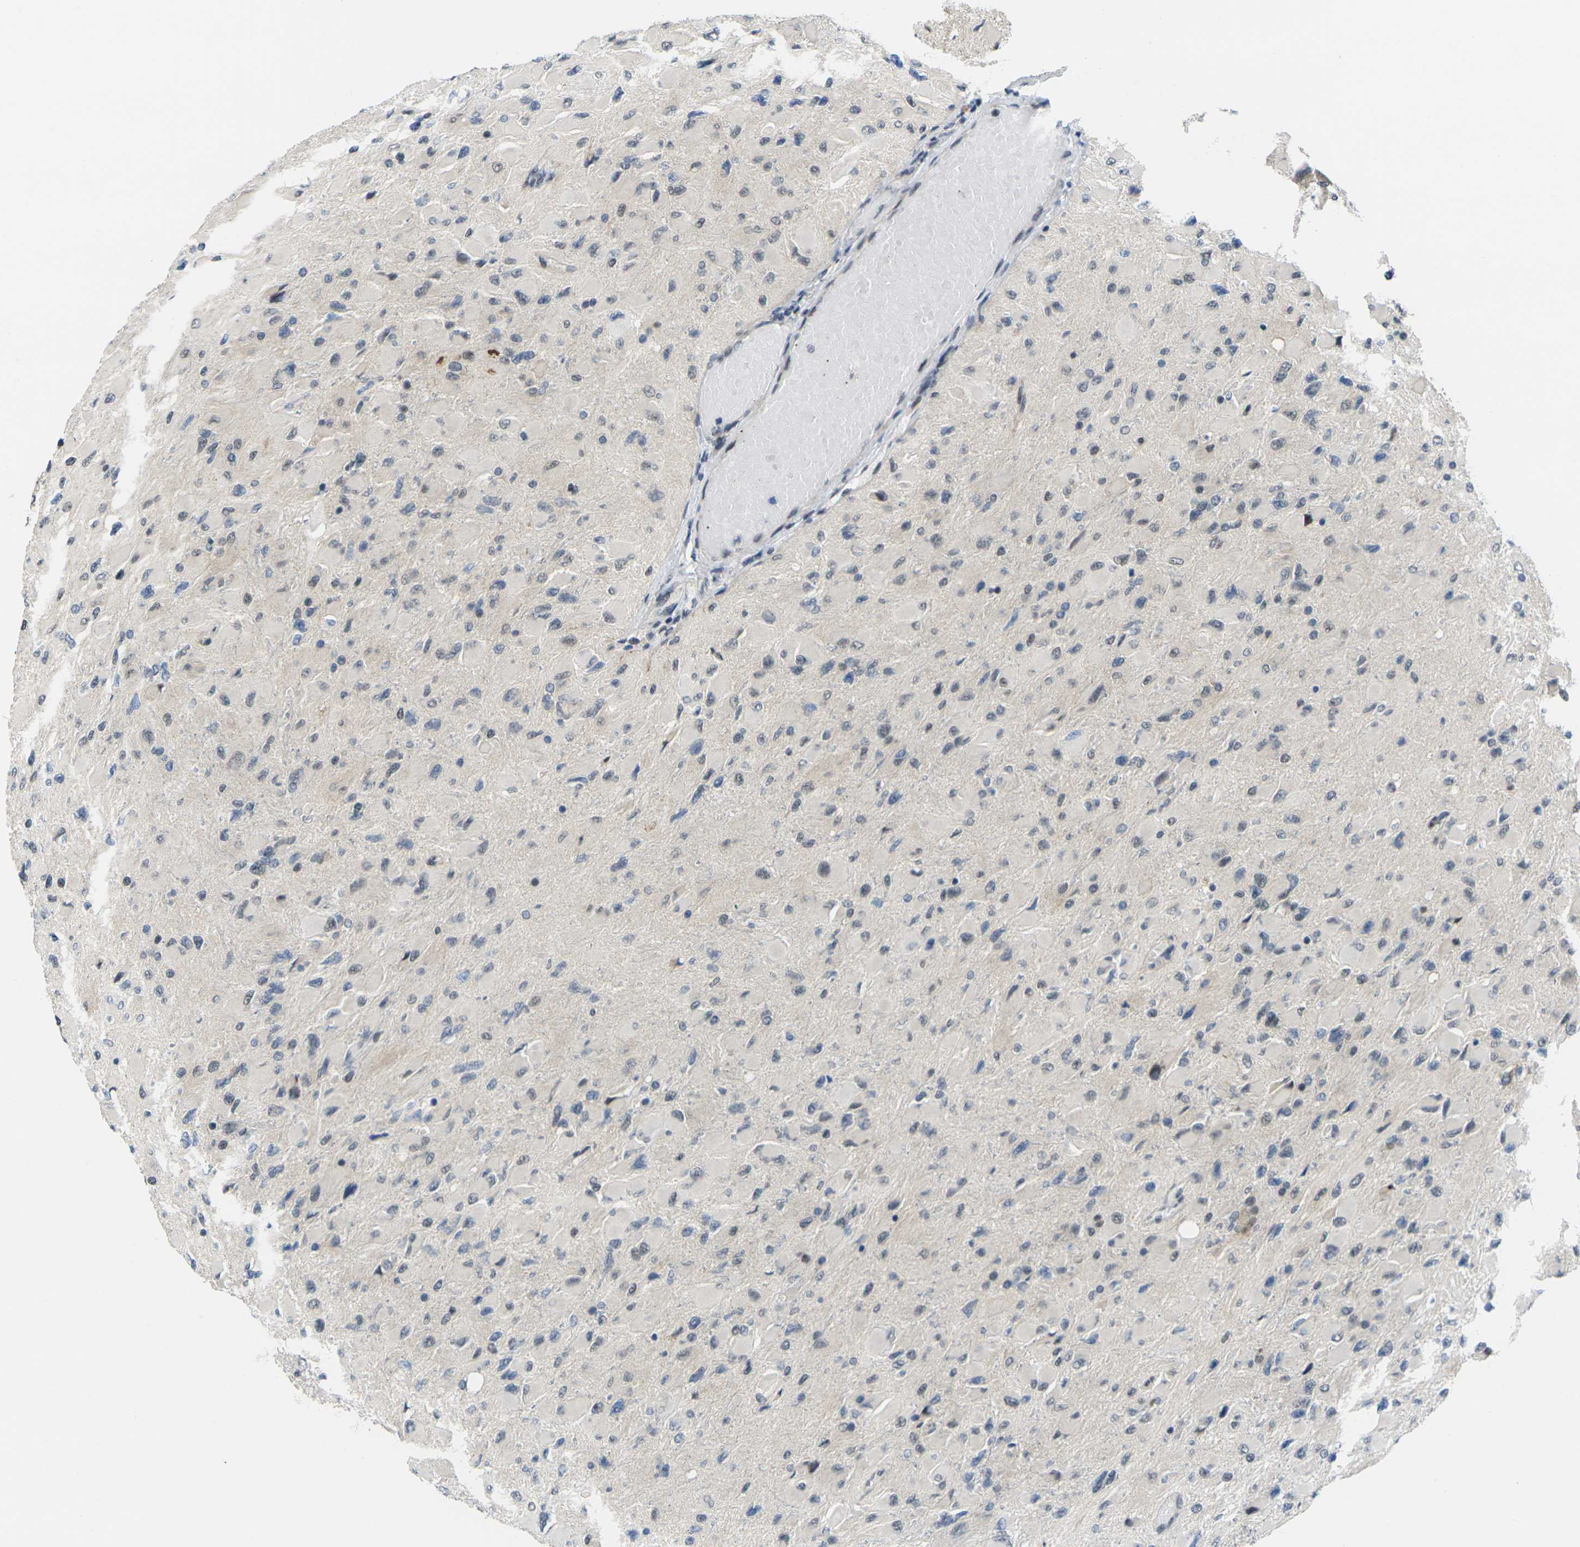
{"staining": {"intensity": "weak", "quantity": "<25%", "location": "nuclear"}, "tissue": "glioma", "cell_type": "Tumor cells", "image_type": "cancer", "snomed": [{"axis": "morphology", "description": "Glioma, malignant, High grade"}, {"axis": "topography", "description": "Cerebral cortex"}], "caption": "Glioma was stained to show a protein in brown. There is no significant positivity in tumor cells. (DAB immunohistochemistry visualized using brightfield microscopy, high magnification).", "gene": "RBM7", "patient": {"sex": "female", "age": 36}}